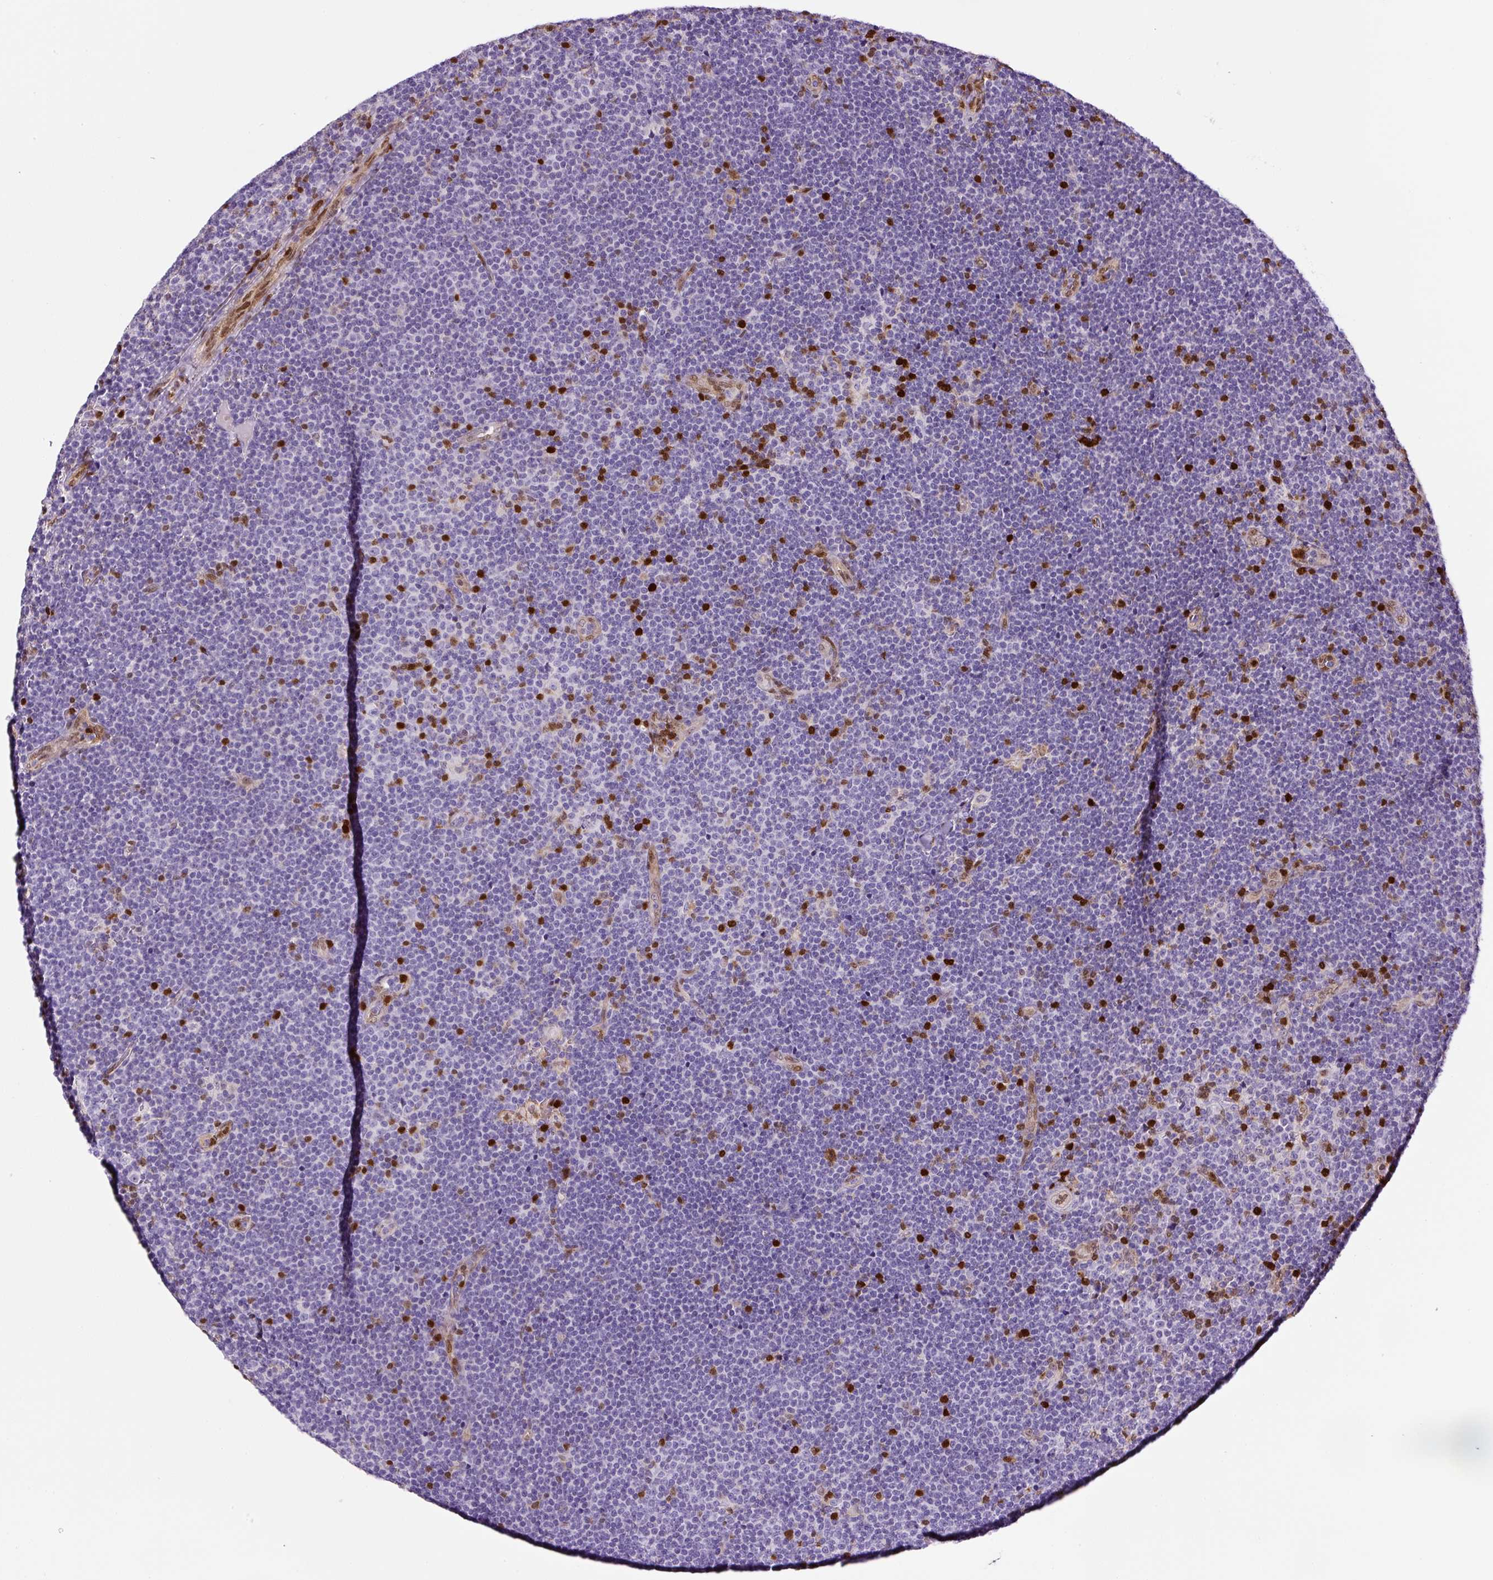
{"staining": {"intensity": "negative", "quantity": "none", "location": "none"}, "tissue": "lymphoma", "cell_type": "Tumor cells", "image_type": "cancer", "snomed": [{"axis": "morphology", "description": "Malignant lymphoma, non-Hodgkin's type, Low grade"}, {"axis": "topography", "description": "Lymph node"}], "caption": "This histopathology image is of malignant lymphoma, non-Hodgkin's type (low-grade) stained with IHC to label a protein in brown with the nuclei are counter-stained blue. There is no expression in tumor cells.", "gene": "ANXA1", "patient": {"sex": "male", "age": 48}}